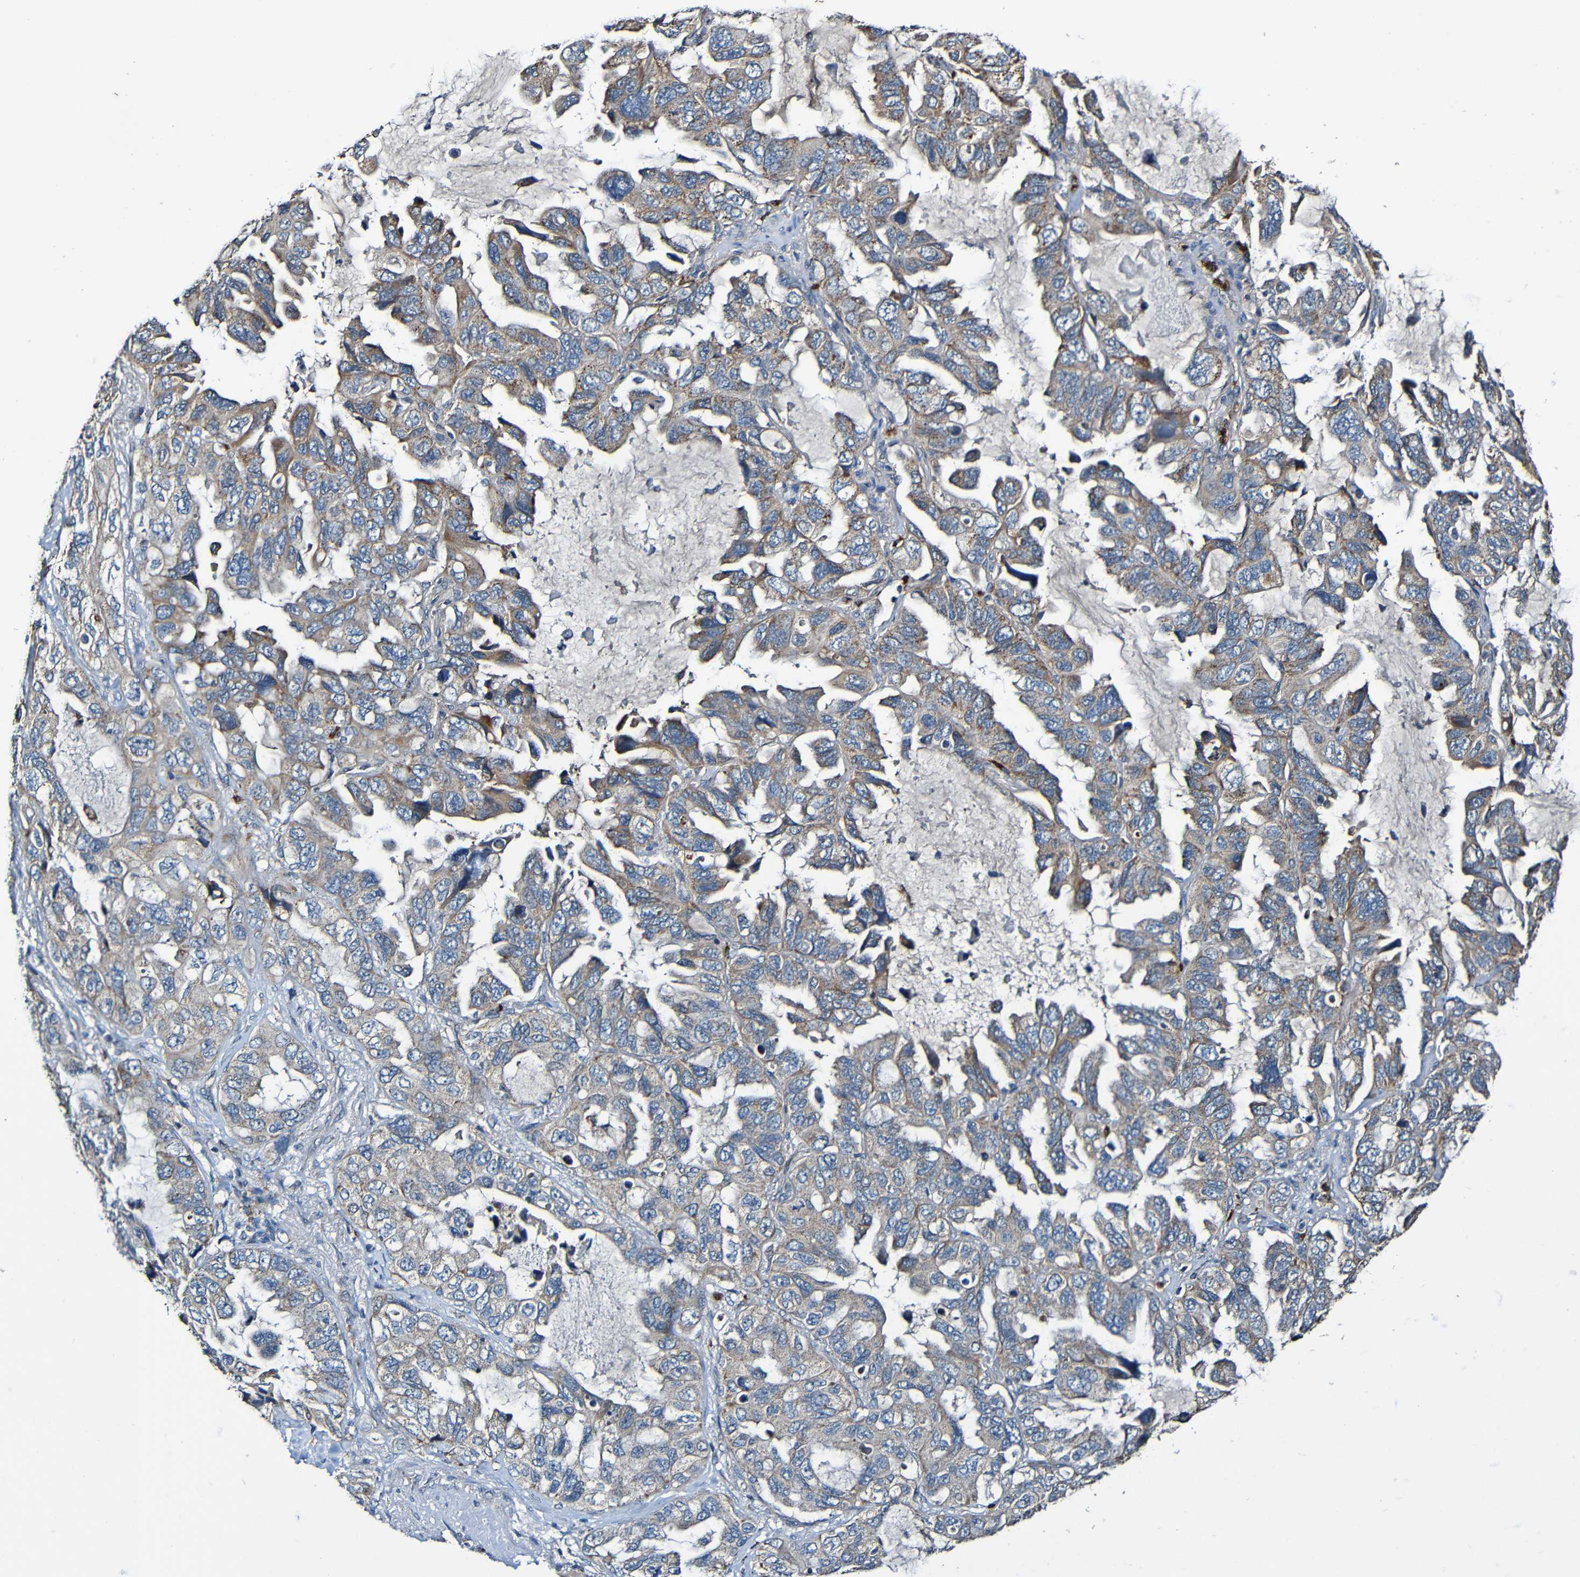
{"staining": {"intensity": "weak", "quantity": "25%-75%", "location": "cytoplasmic/membranous"}, "tissue": "lung cancer", "cell_type": "Tumor cells", "image_type": "cancer", "snomed": [{"axis": "morphology", "description": "Squamous cell carcinoma, NOS"}, {"axis": "topography", "description": "Lung"}], "caption": "This is a histology image of immunohistochemistry staining of lung cancer, which shows weak staining in the cytoplasmic/membranous of tumor cells.", "gene": "ADAM15", "patient": {"sex": "female", "age": 73}}